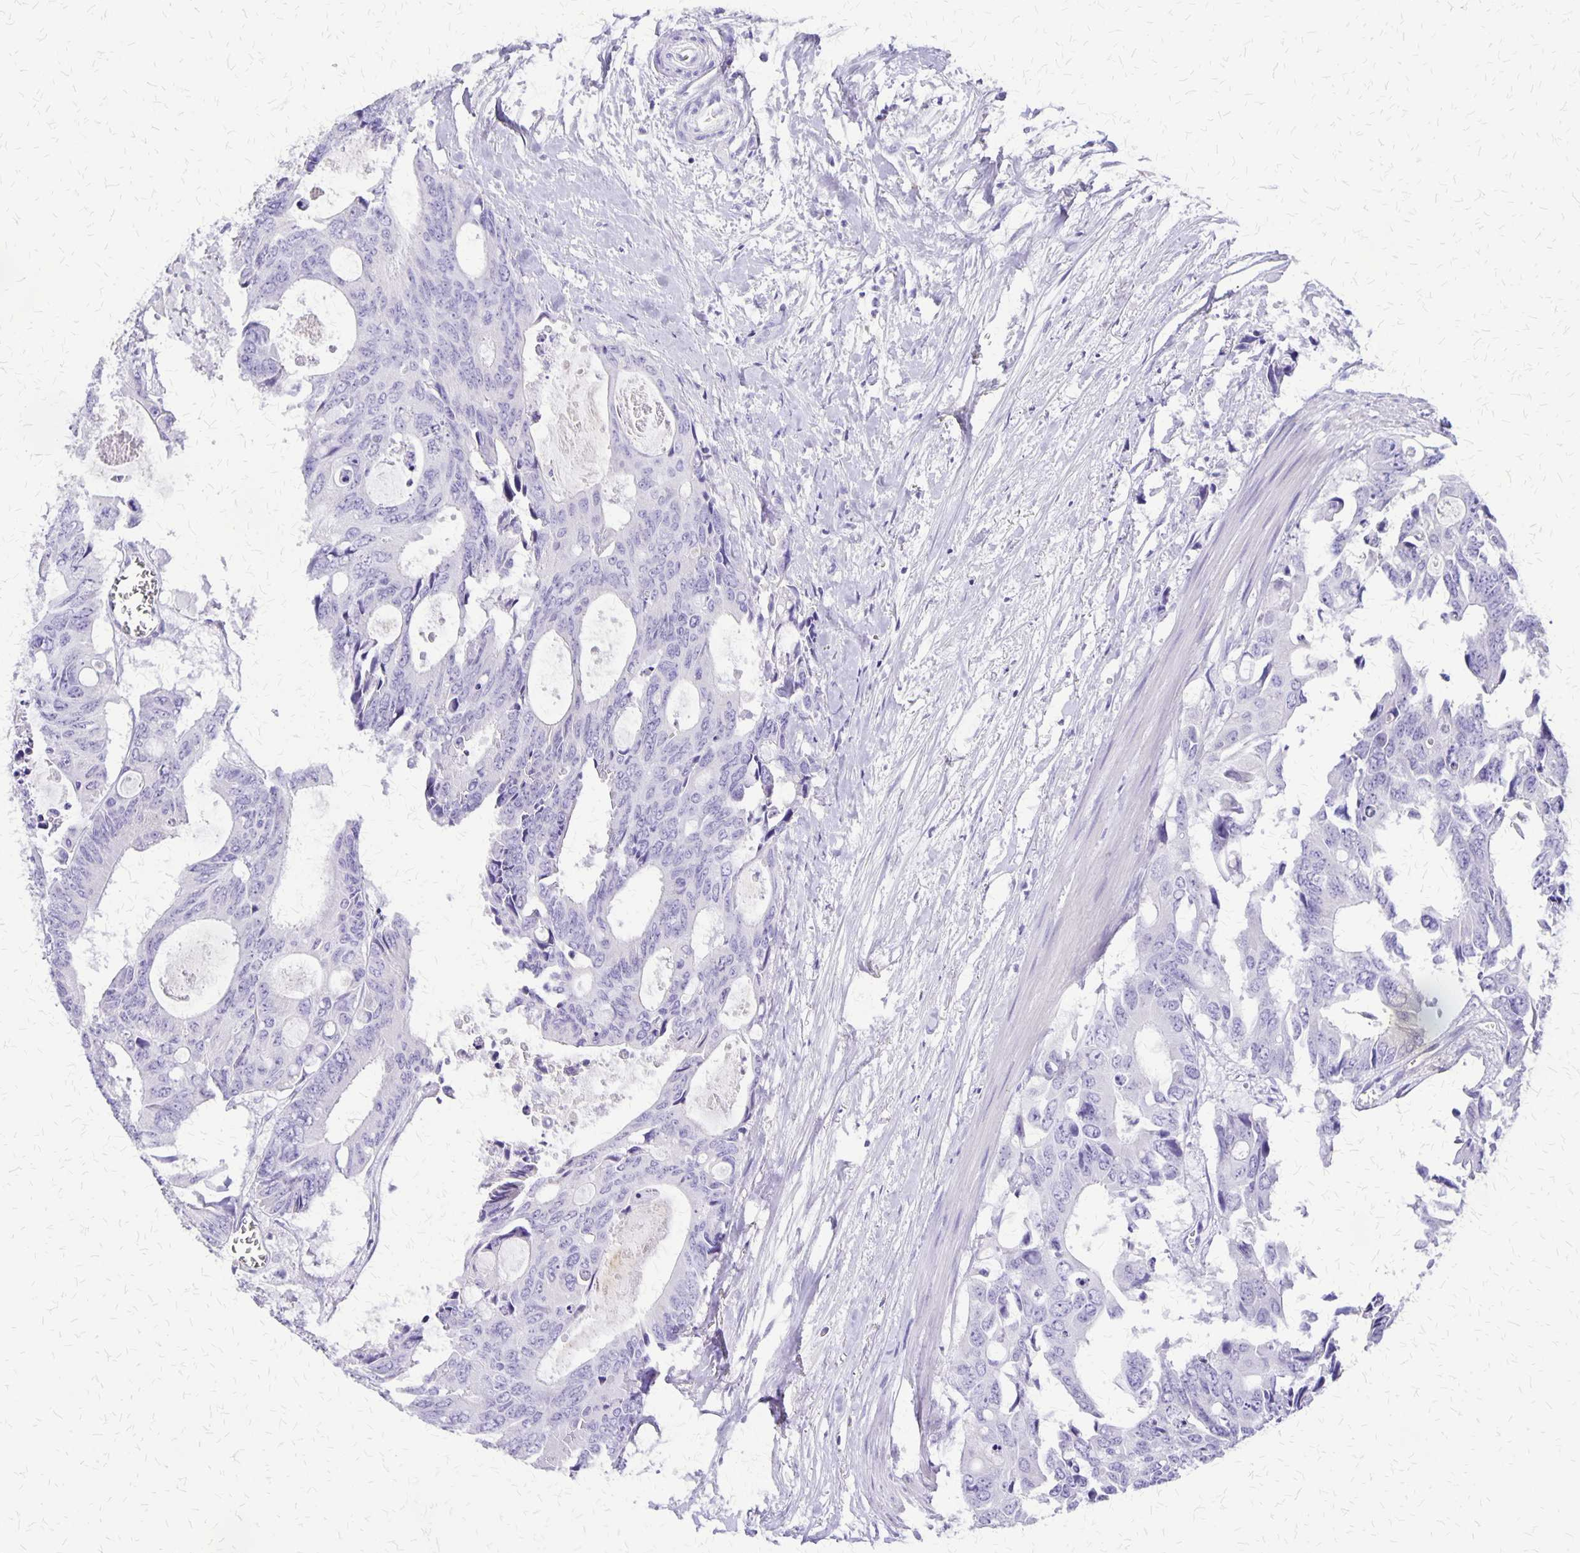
{"staining": {"intensity": "negative", "quantity": "none", "location": "none"}, "tissue": "colorectal cancer", "cell_type": "Tumor cells", "image_type": "cancer", "snomed": [{"axis": "morphology", "description": "Adenocarcinoma, NOS"}, {"axis": "topography", "description": "Rectum"}], "caption": "The histopathology image shows no staining of tumor cells in adenocarcinoma (colorectal). Nuclei are stained in blue.", "gene": "SLC13A2", "patient": {"sex": "male", "age": 76}}